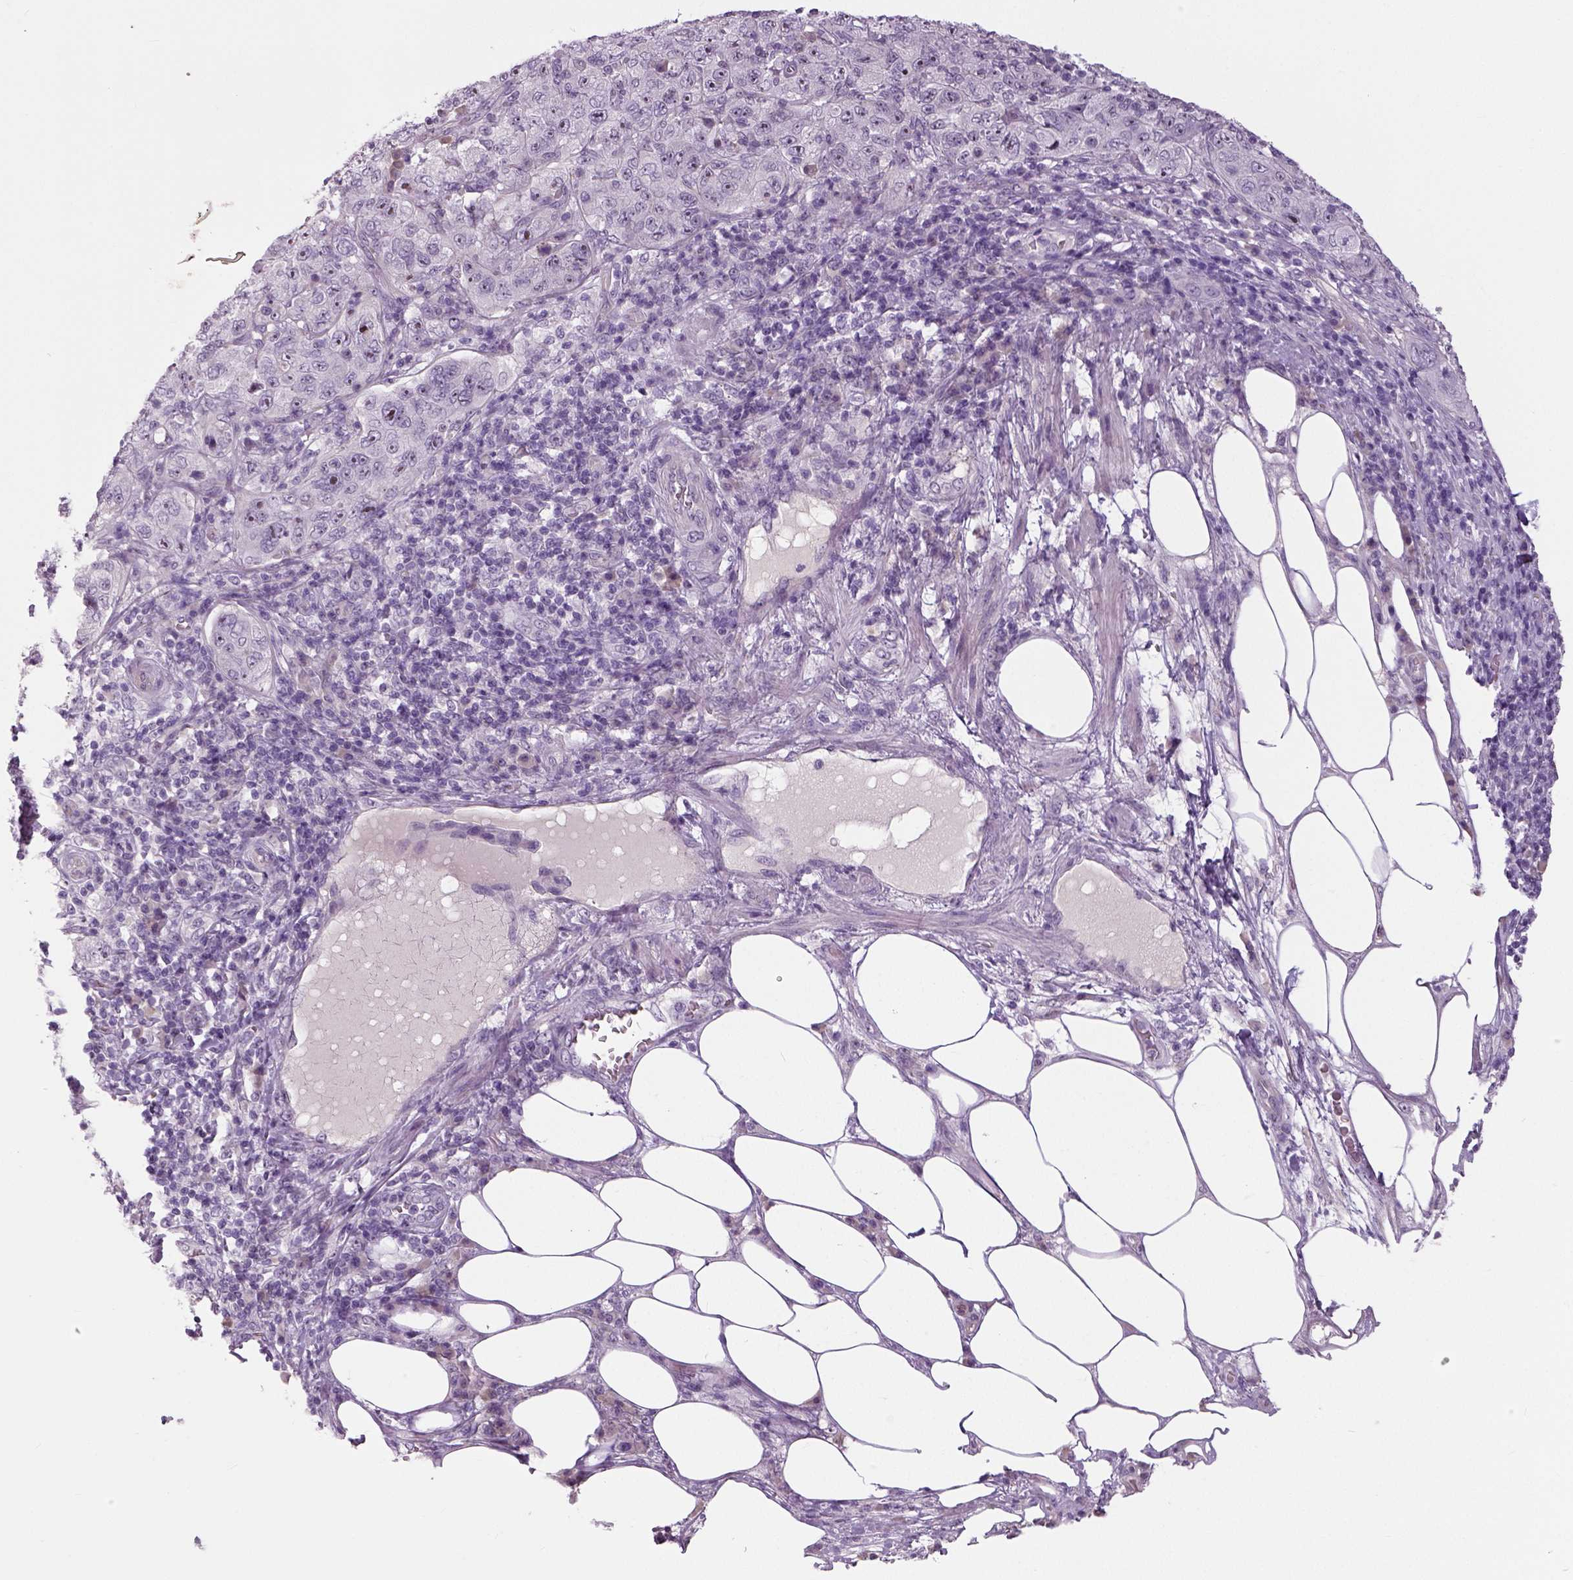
{"staining": {"intensity": "negative", "quantity": "none", "location": "none"}, "tissue": "pancreatic cancer", "cell_type": "Tumor cells", "image_type": "cancer", "snomed": [{"axis": "morphology", "description": "Adenocarcinoma, NOS"}, {"axis": "topography", "description": "Pancreas"}], "caption": "Tumor cells are negative for protein expression in human adenocarcinoma (pancreatic).", "gene": "NECAB1", "patient": {"sex": "male", "age": 68}}